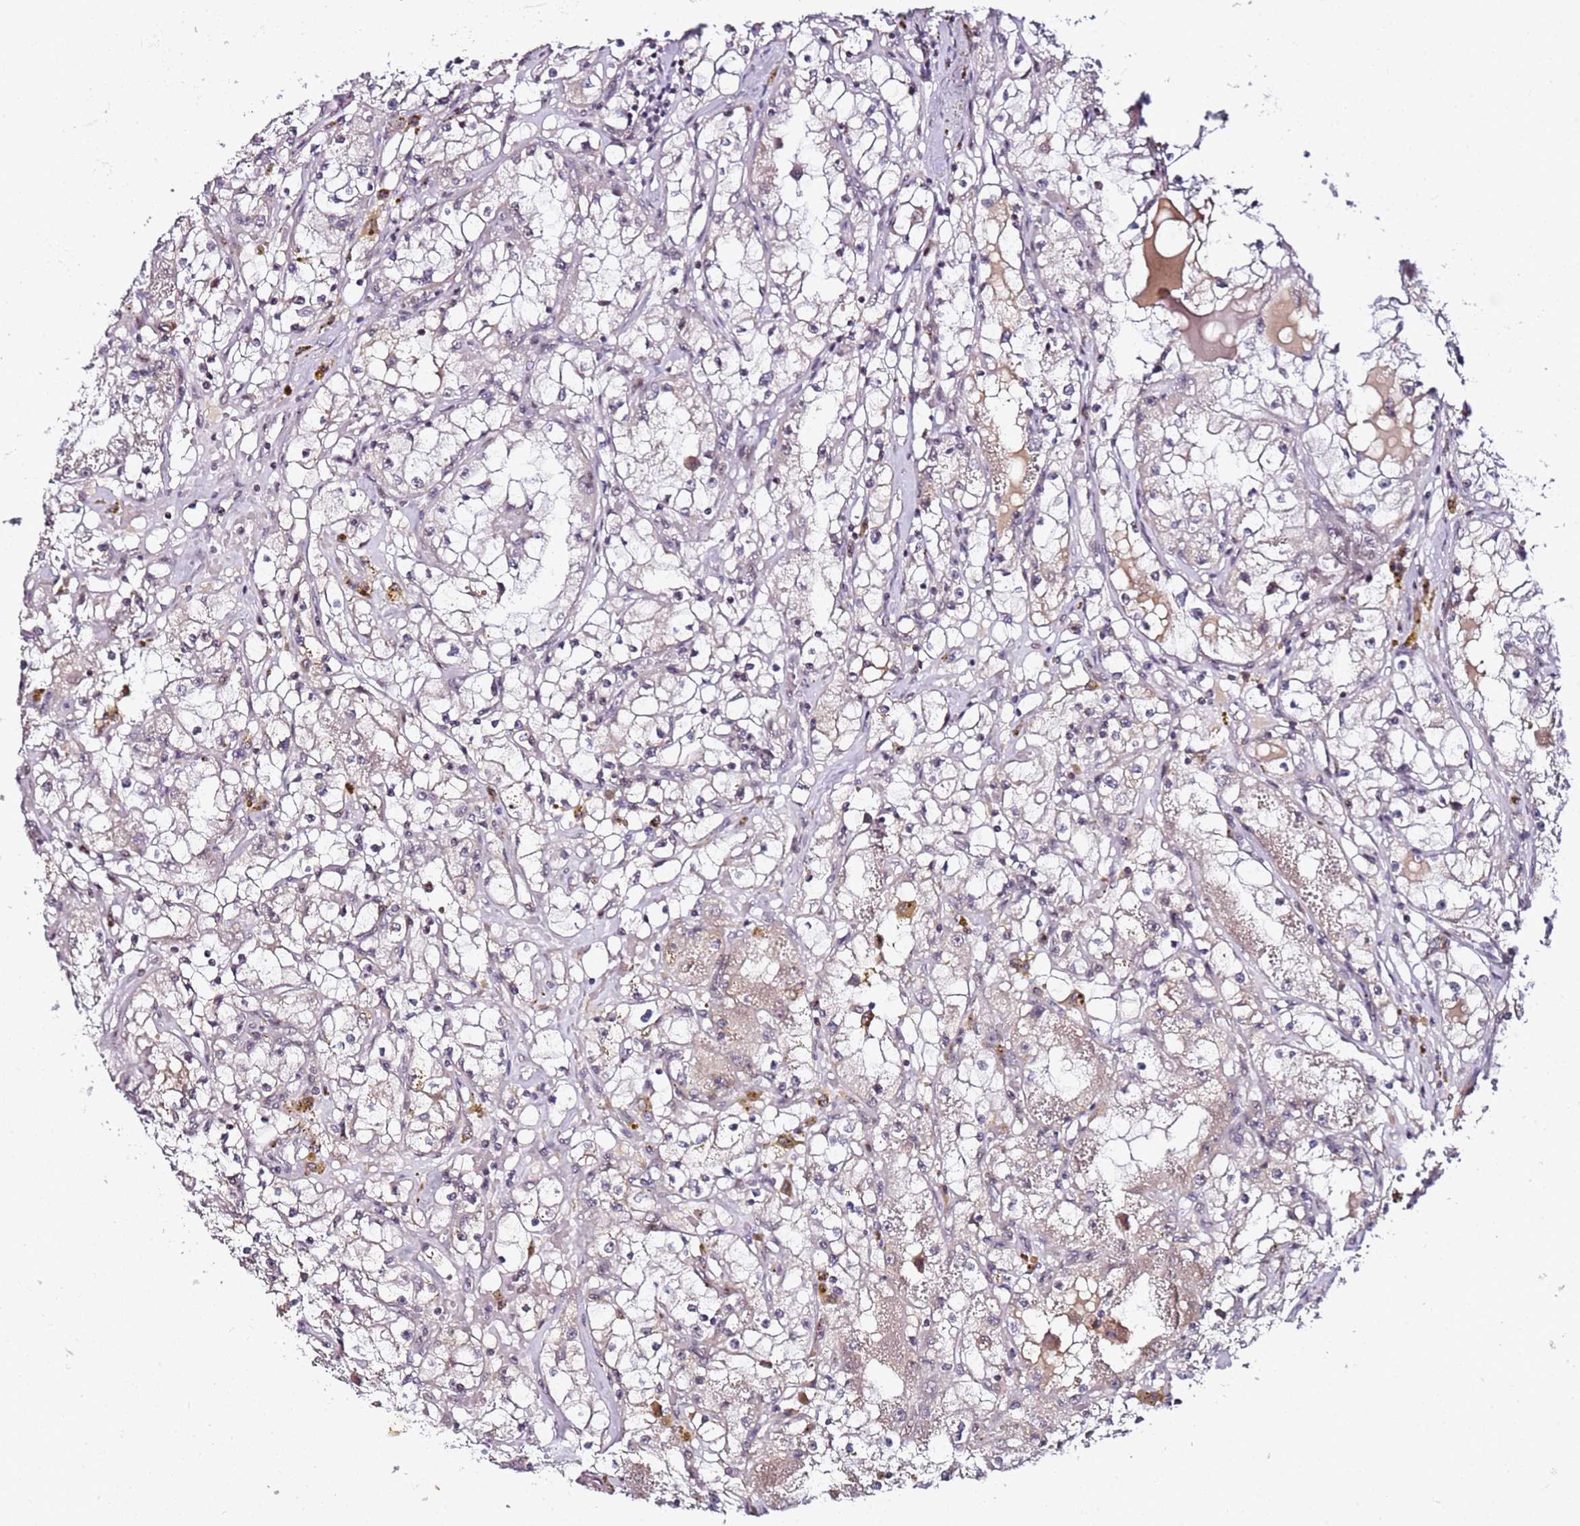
{"staining": {"intensity": "negative", "quantity": "none", "location": "none"}, "tissue": "renal cancer", "cell_type": "Tumor cells", "image_type": "cancer", "snomed": [{"axis": "morphology", "description": "Adenocarcinoma, NOS"}, {"axis": "topography", "description": "Kidney"}], "caption": "Renal cancer was stained to show a protein in brown. There is no significant expression in tumor cells.", "gene": "FCF1", "patient": {"sex": "male", "age": 56}}